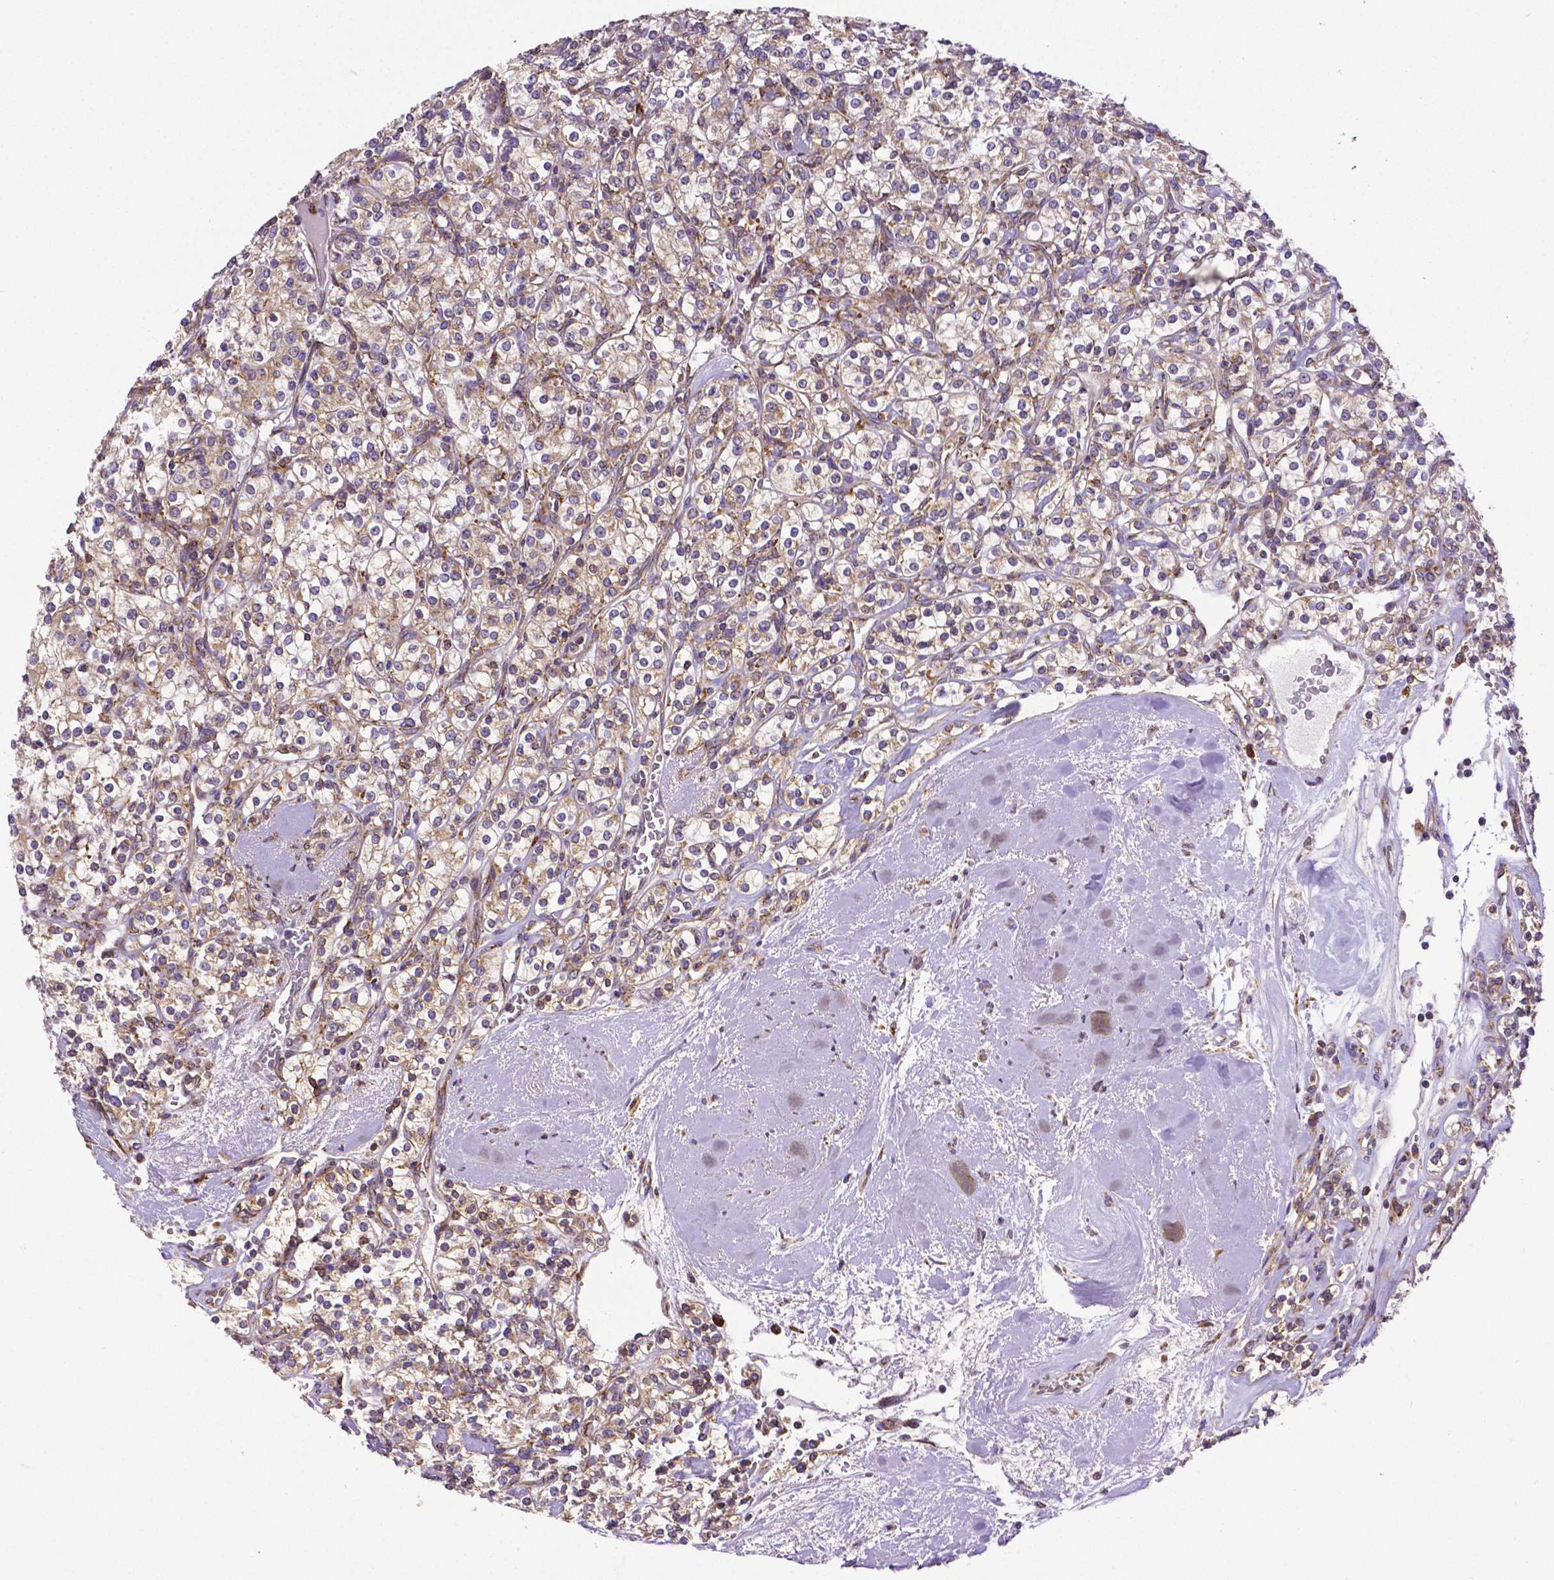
{"staining": {"intensity": "moderate", "quantity": ">75%", "location": "cytoplasmic/membranous"}, "tissue": "renal cancer", "cell_type": "Tumor cells", "image_type": "cancer", "snomed": [{"axis": "morphology", "description": "Adenocarcinoma, NOS"}, {"axis": "topography", "description": "Kidney"}], "caption": "The image demonstrates immunohistochemical staining of renal adenocarcinoma. There is moderate cytoplasmic/membranous expression is identified in about >75% of tumor cells.", "gene": "MTDH", "patient": {"sex": "male", "age": 77}}